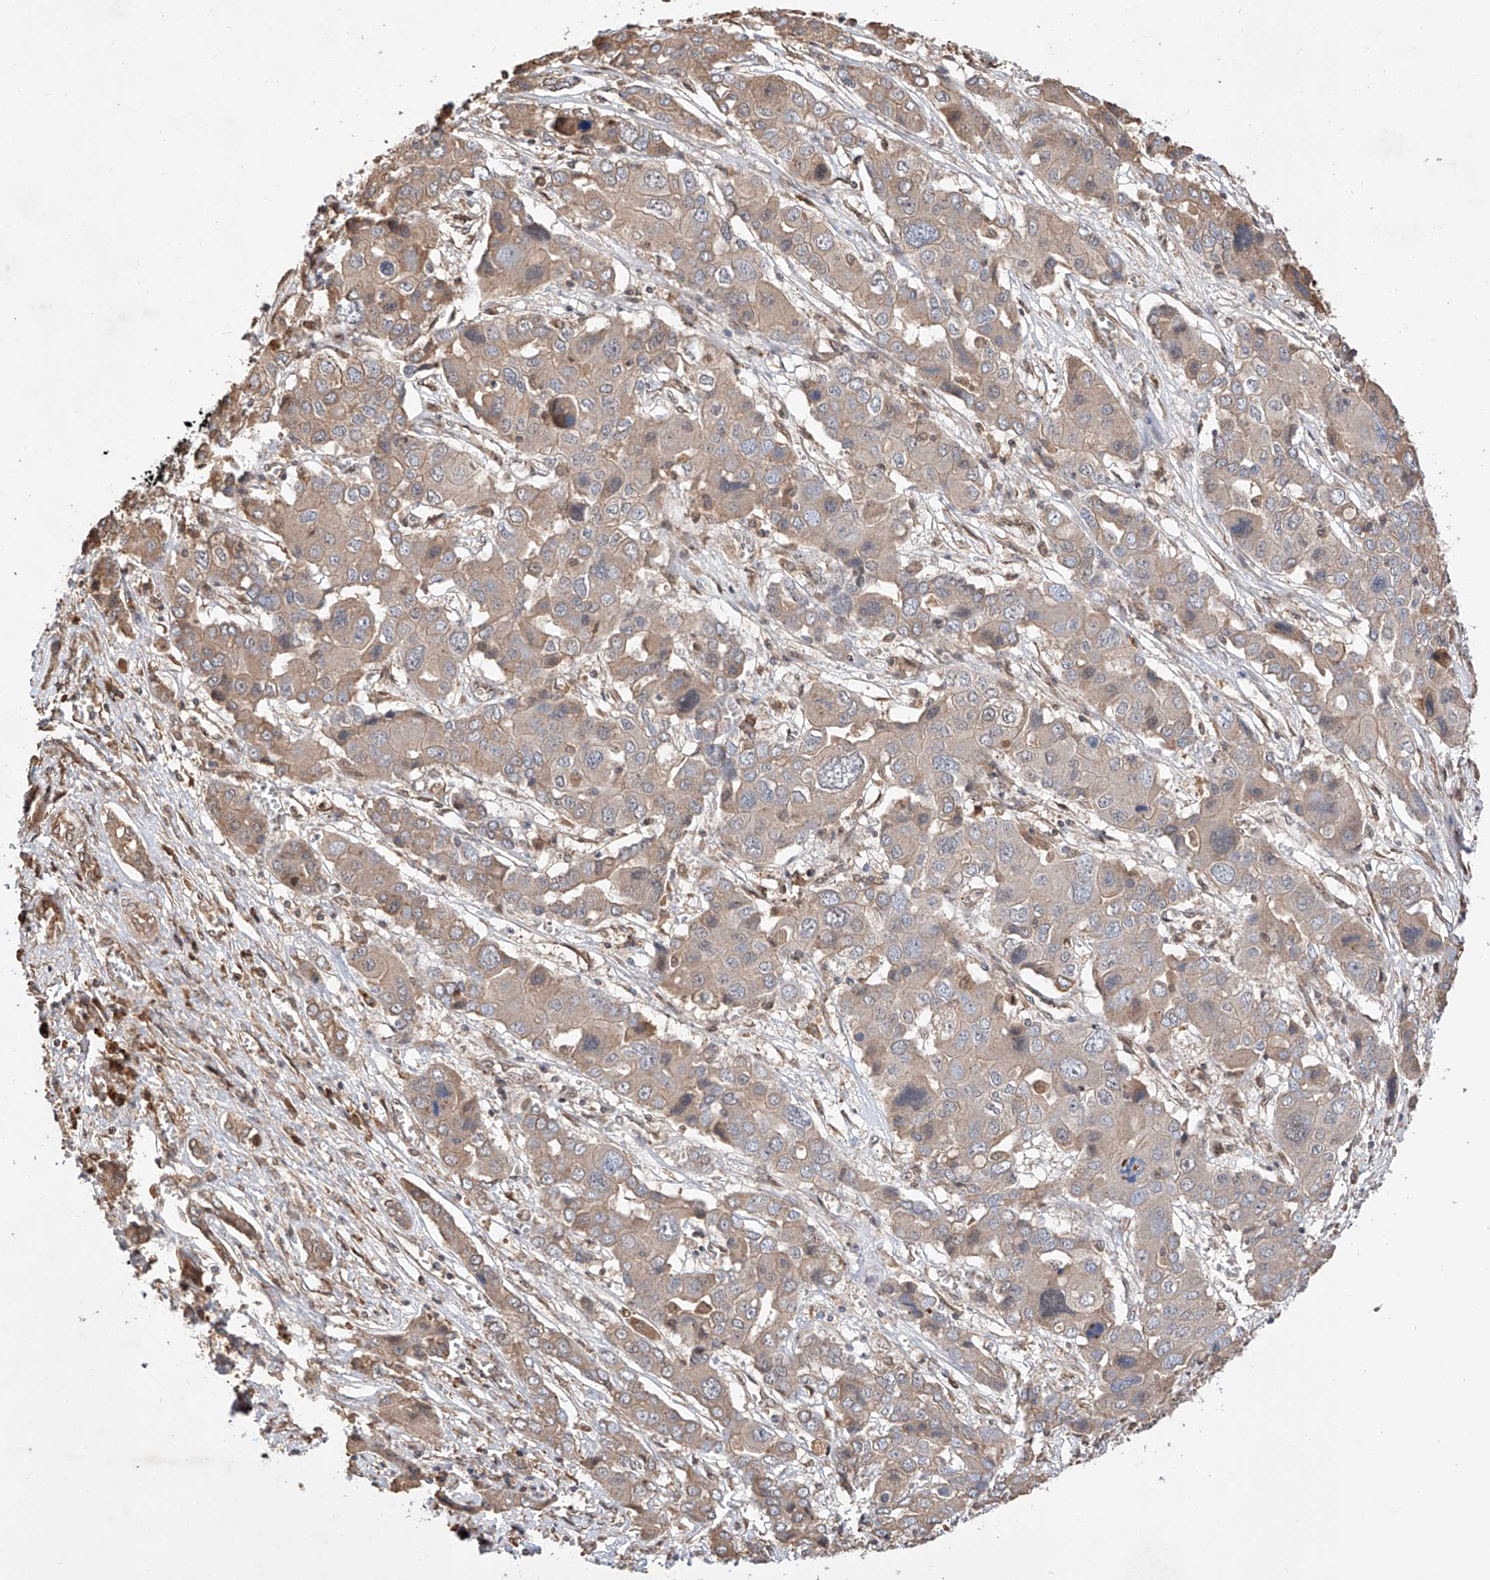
{"staining": {"intensity": "weak", "quantity": "25%-75%", "location": "cytoplasmic/membranous"}, "tissue": "liver cancer", "cell_type": "Tumor cells", "image_type": "cancer", "snomed": [{"axis": "morphology", "description": "Cholangiocarcinoma"}, {"axis": "topography", "description": "Liver"}], "caption": "This is a histology image of immunohistochemistry staining of cholangiocarcinoma (liver), which shows weak positivity in the cytoplasmic/membranous of tumor cells.", "gene": "RILPL2", "patient": {"sex": "male", "age": 67}}